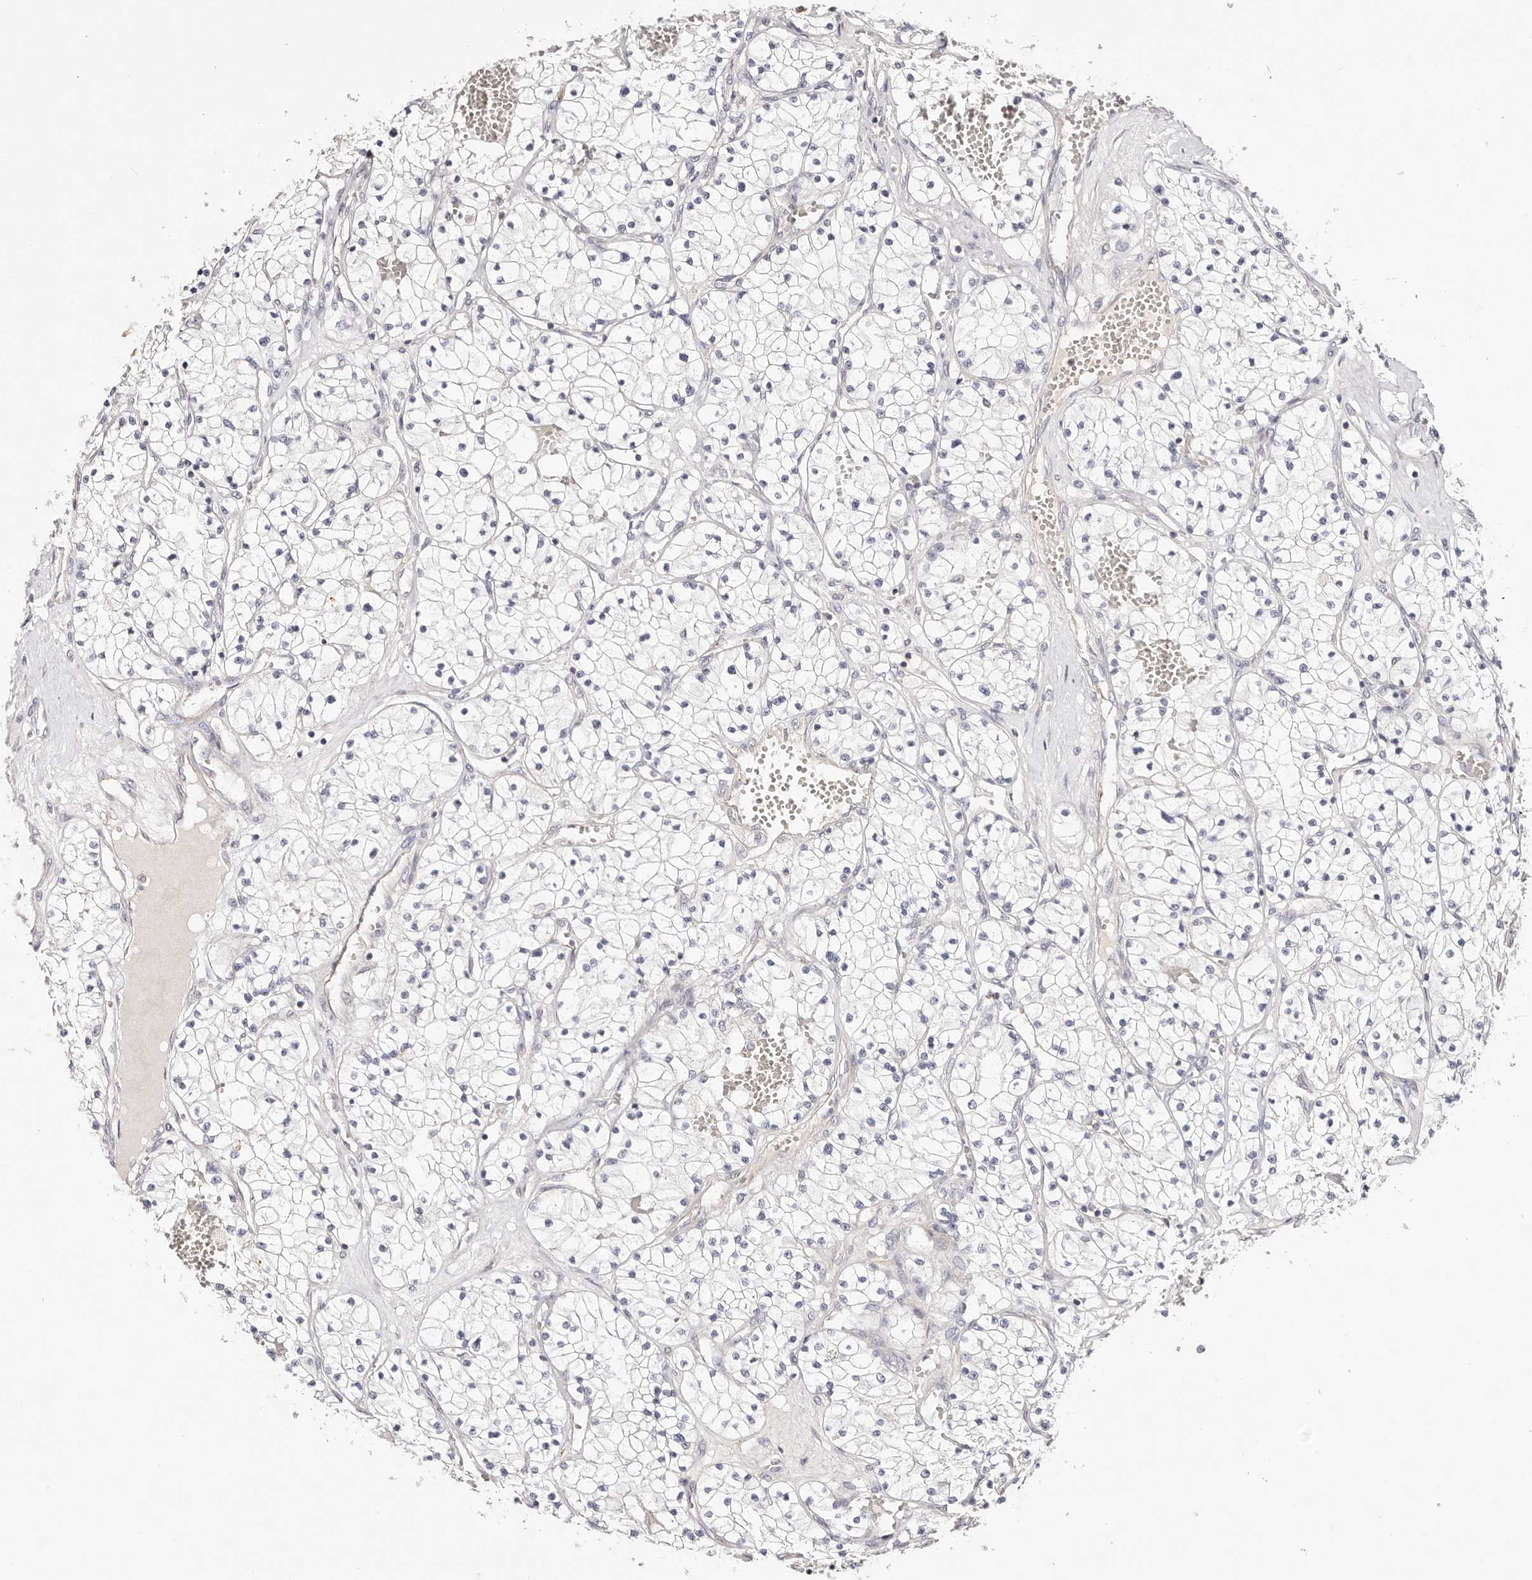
{"staining": {"intensity": "negative", "quantity": "none", "location": "none"}, "tissue": "renal cancer", "cell_type": "Tumor cells", "image_type": "cancer", "snomed": [{"axis": "morphology", "description": "Normal tissue, NOS"}, {"axis": "morphology", "description": "Adenocarcinoma, NOS"}, {"axis": "topography", "description": "Kidney"}], "caption": "Renal cancer was stained to show a protein in brown. There is no significant staining in tumor cells.", "gene": "SLC35B2", "patient": {"sex": "male", "age": 68}}